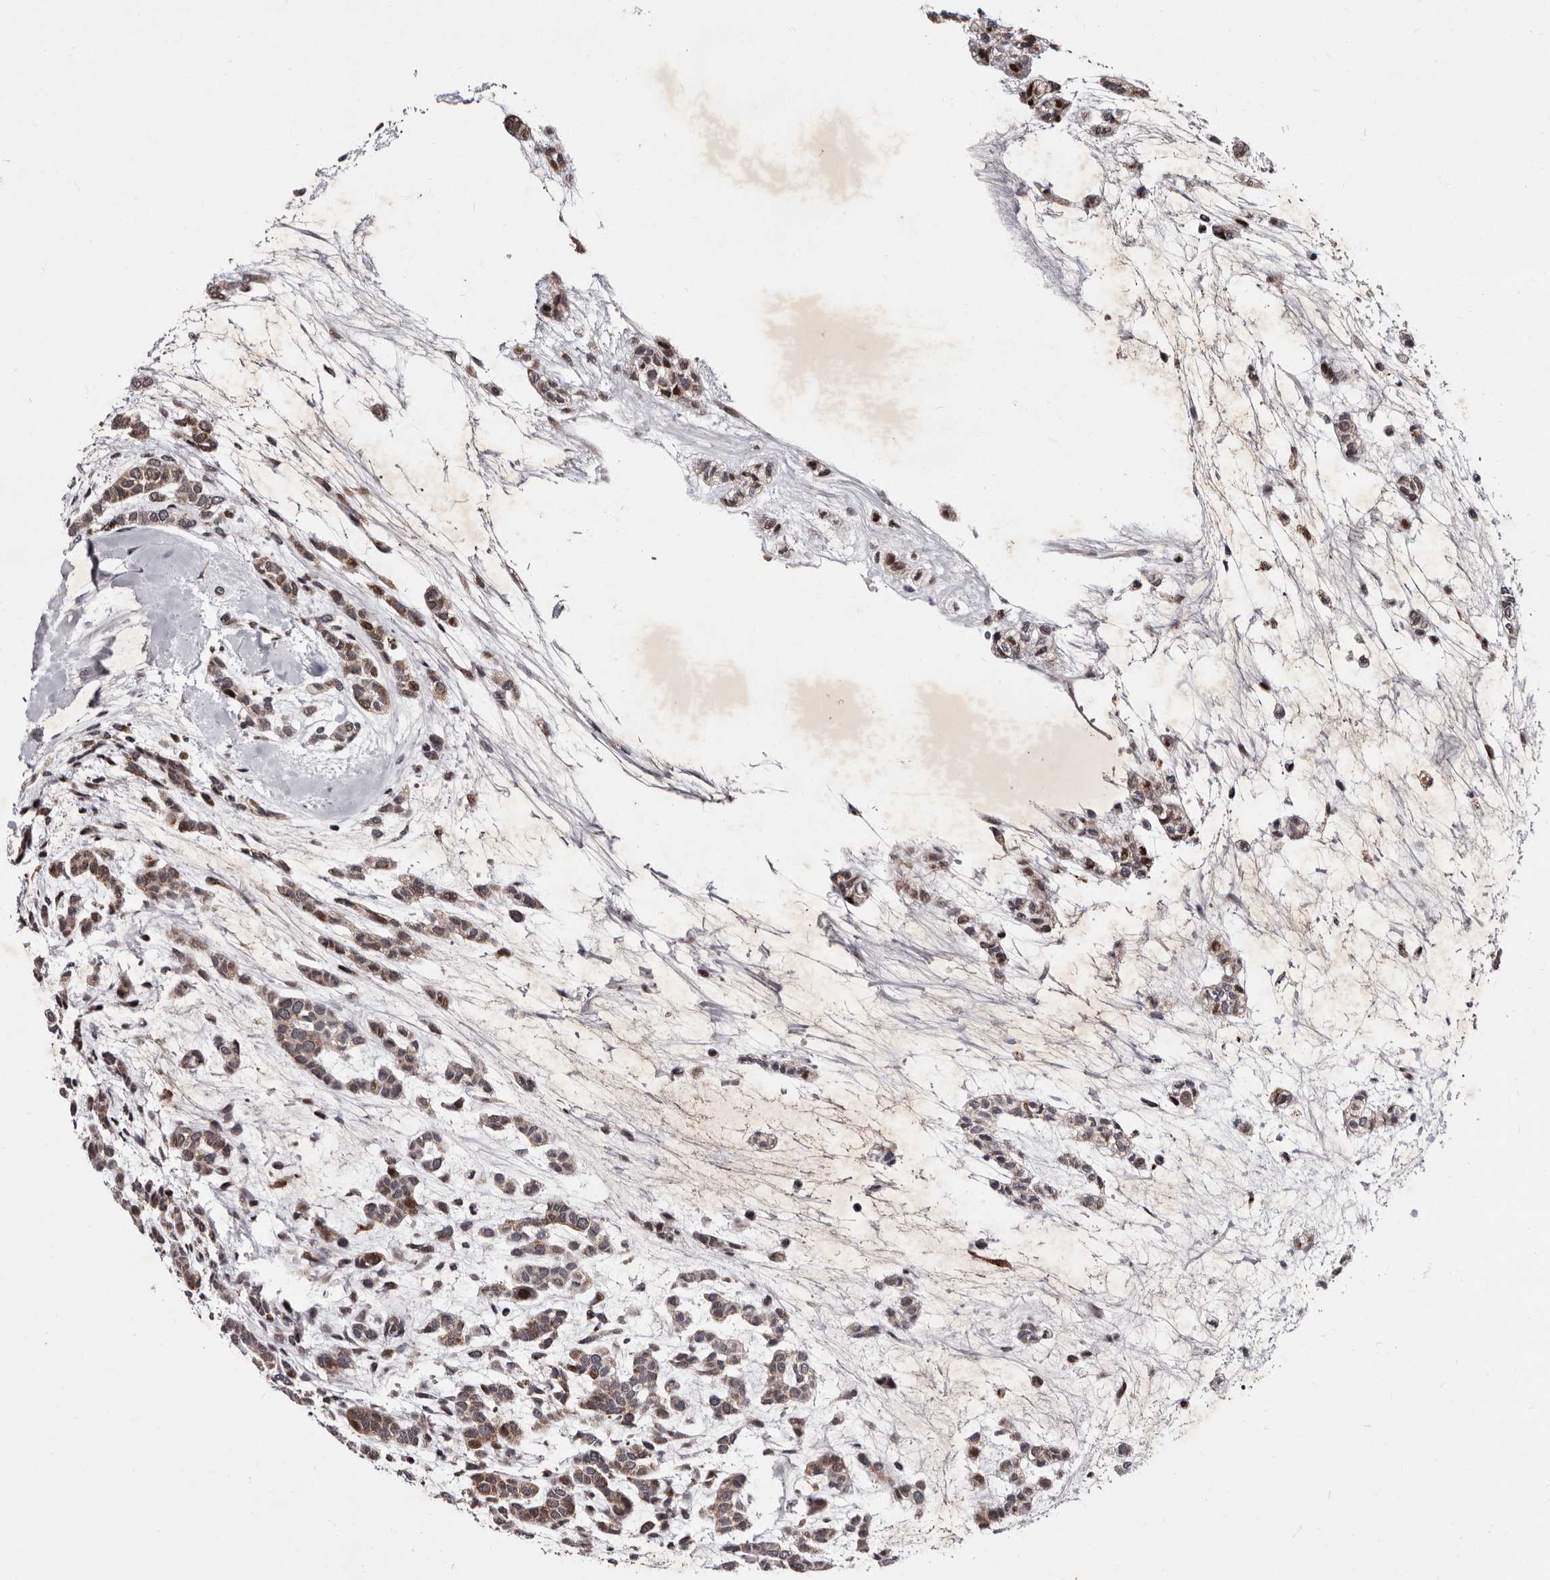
{"staining": {"intensity": "weak", "quantity": ">75%", "location": "cytoplasmic/membranous"}, "tissue": "head and neck cancer", "cell_type": "Tumor cells", "image_type": "cancer", "snomed": [{"axis": "morphology", "description": "Adenocarcinoma, NOS"}, {"axis": "morphology", "description": "Adenoma, NOS"}, {"axis": "topography", "description": "Head-Neck"}], "caption": "Protein expression analysis of head and neck cancer demonstrates weak cytoplasmic/membranous staining in approximately >75% of tumor cells.", "gene": "TNKS", "patient": {"sex": "female", "age": 55}}